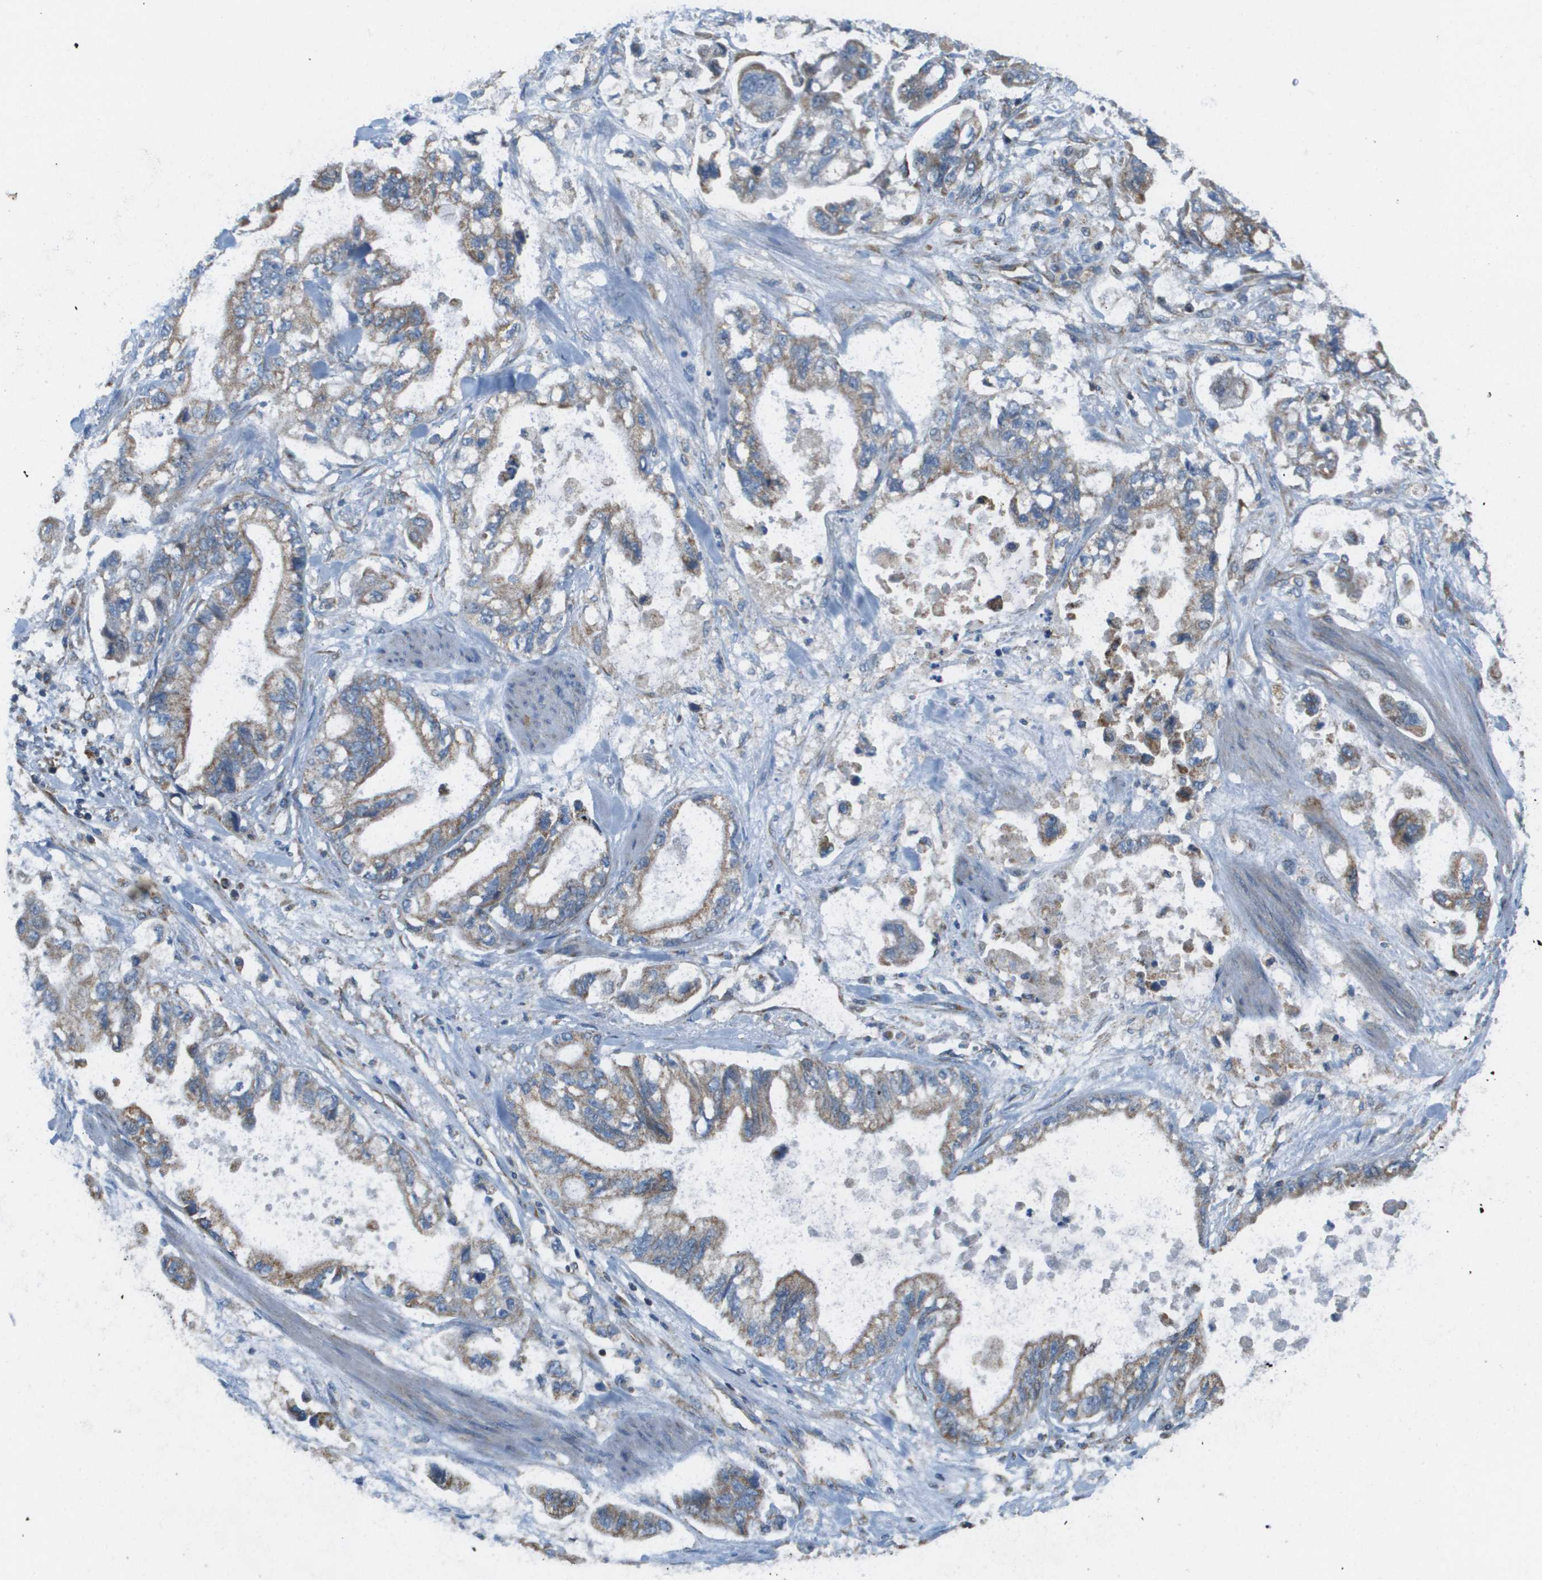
{"staining": {"intensity": "moderate", "quantity": ">75%", "location": "cytoplasmic/membranous"}, "tissue": "stomach cancer", "cell_type": "Tumor cells", "image_type": "cancer", "snomed": [{"axis": "morphology", "description": "Normal tissue, NOS"}, {"axis": "morphology", "description": "Adenocarcinoma, NOS"}, {"axis": "topography", "description": "Stomach"}], "caption": "Tumor cells reveal medium levels of moderate cytoplasmic/membranous staining in approximately >75% of cells in stomach cancer (adenocarcinoma).", "gene": "TAOK3", "patient": {"sex": "male", "age": 62}}